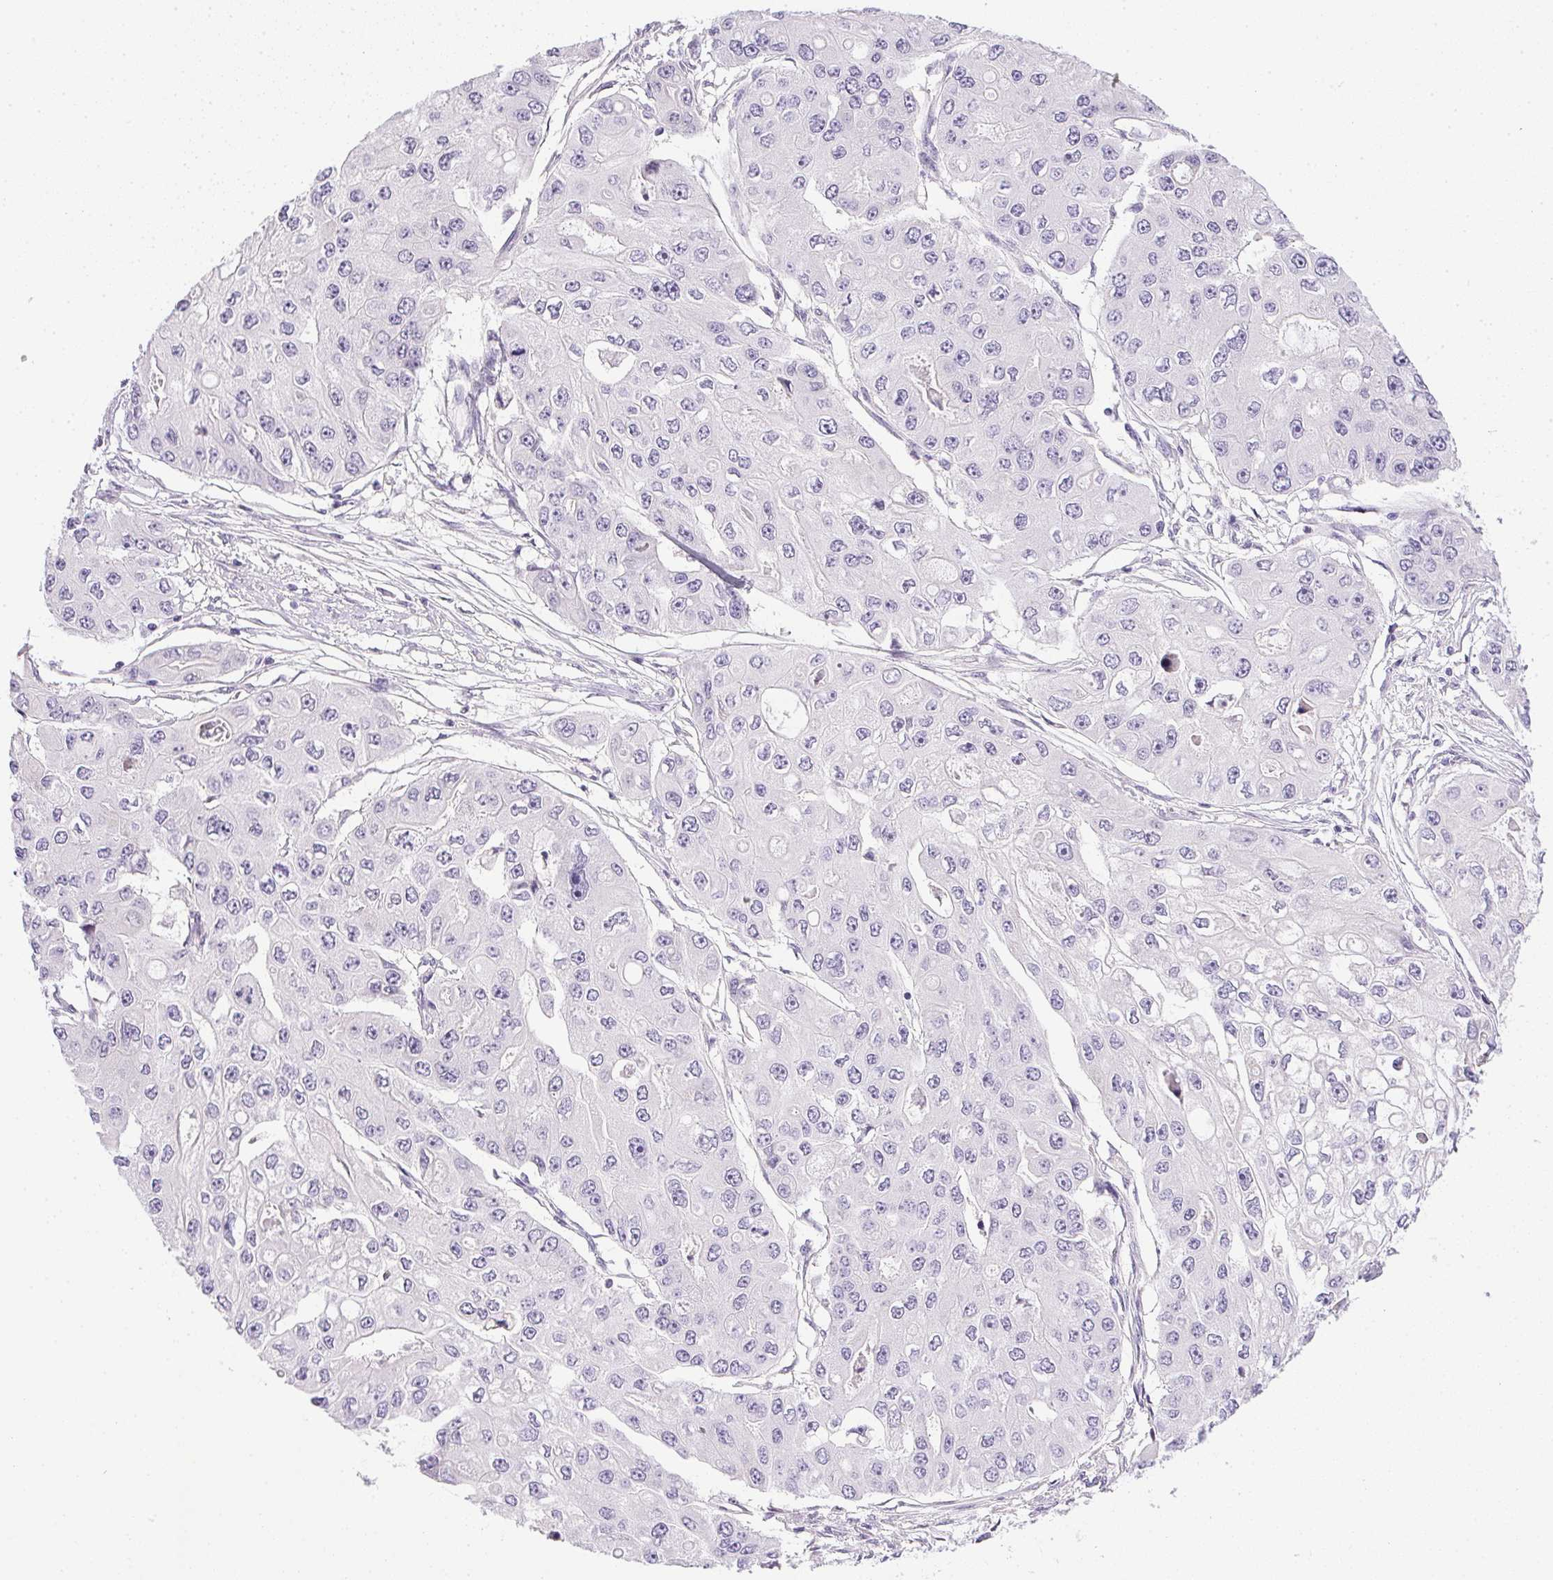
{"staining": {"intensity": "negative", "quantity": "none", "location": "none"}, "tissue": "ovarian cancer", "cell_type": "Tumor cells", "image_type": "cancer", "snomed": [{"axis": "morphology", "description": "Cystadenocarcinoma, serous, NOS"}, {"axis": "topography", "description": "Ovary"}], "caption": "An immunohistochemistry (IHC) photomicrograph of ovarian serous cystadenocarcinoma is shown. There is no staining in tumor cells of ovarian serous cystadenocarcinoma.", "gene": "PRL", "patient": {"sex": "female", "age": 56}}